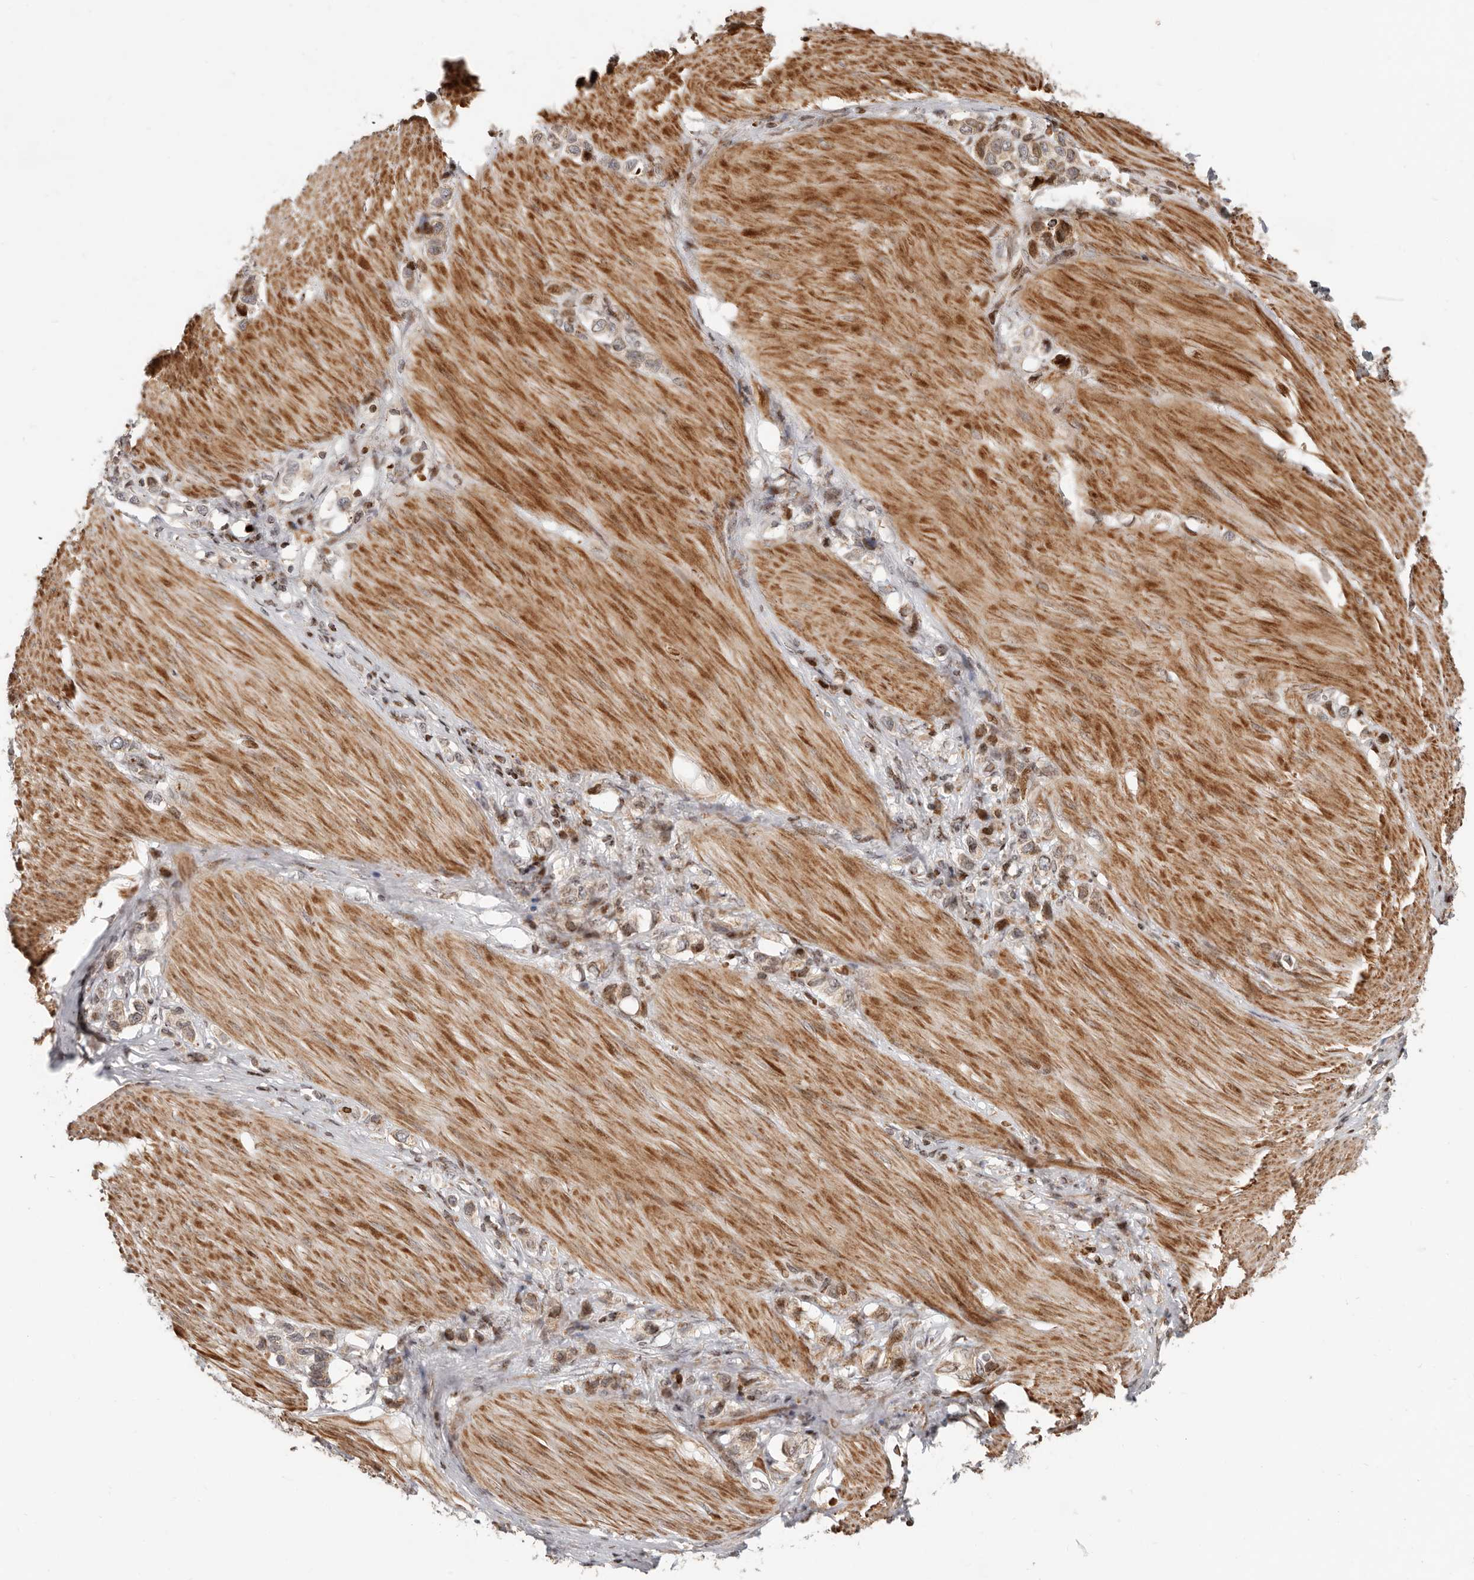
{"staining": {"intensity": "moderate", "quantity": "25%-75%", "location": "cytoplasmic/membranous,nuclear"}, "tissue": "stomach cancer", "cell_type": "Tumor cells", "image_type": "cancer", "snomed": [{"axis": "morphology", "description": "Adenocarcinoma, NOS"}, {"axis": "topography", "description": "Stomach"}], "caption": "This micrograph displays immunohistochemistry (IHC) staining of stomach cancer, with medium moderate cytoplasmic/membranous and nuclear expression in about 25%-75% of tumor cells.", "gene": "TRIM4", "patient": {"sex": "female", "age": 65}}